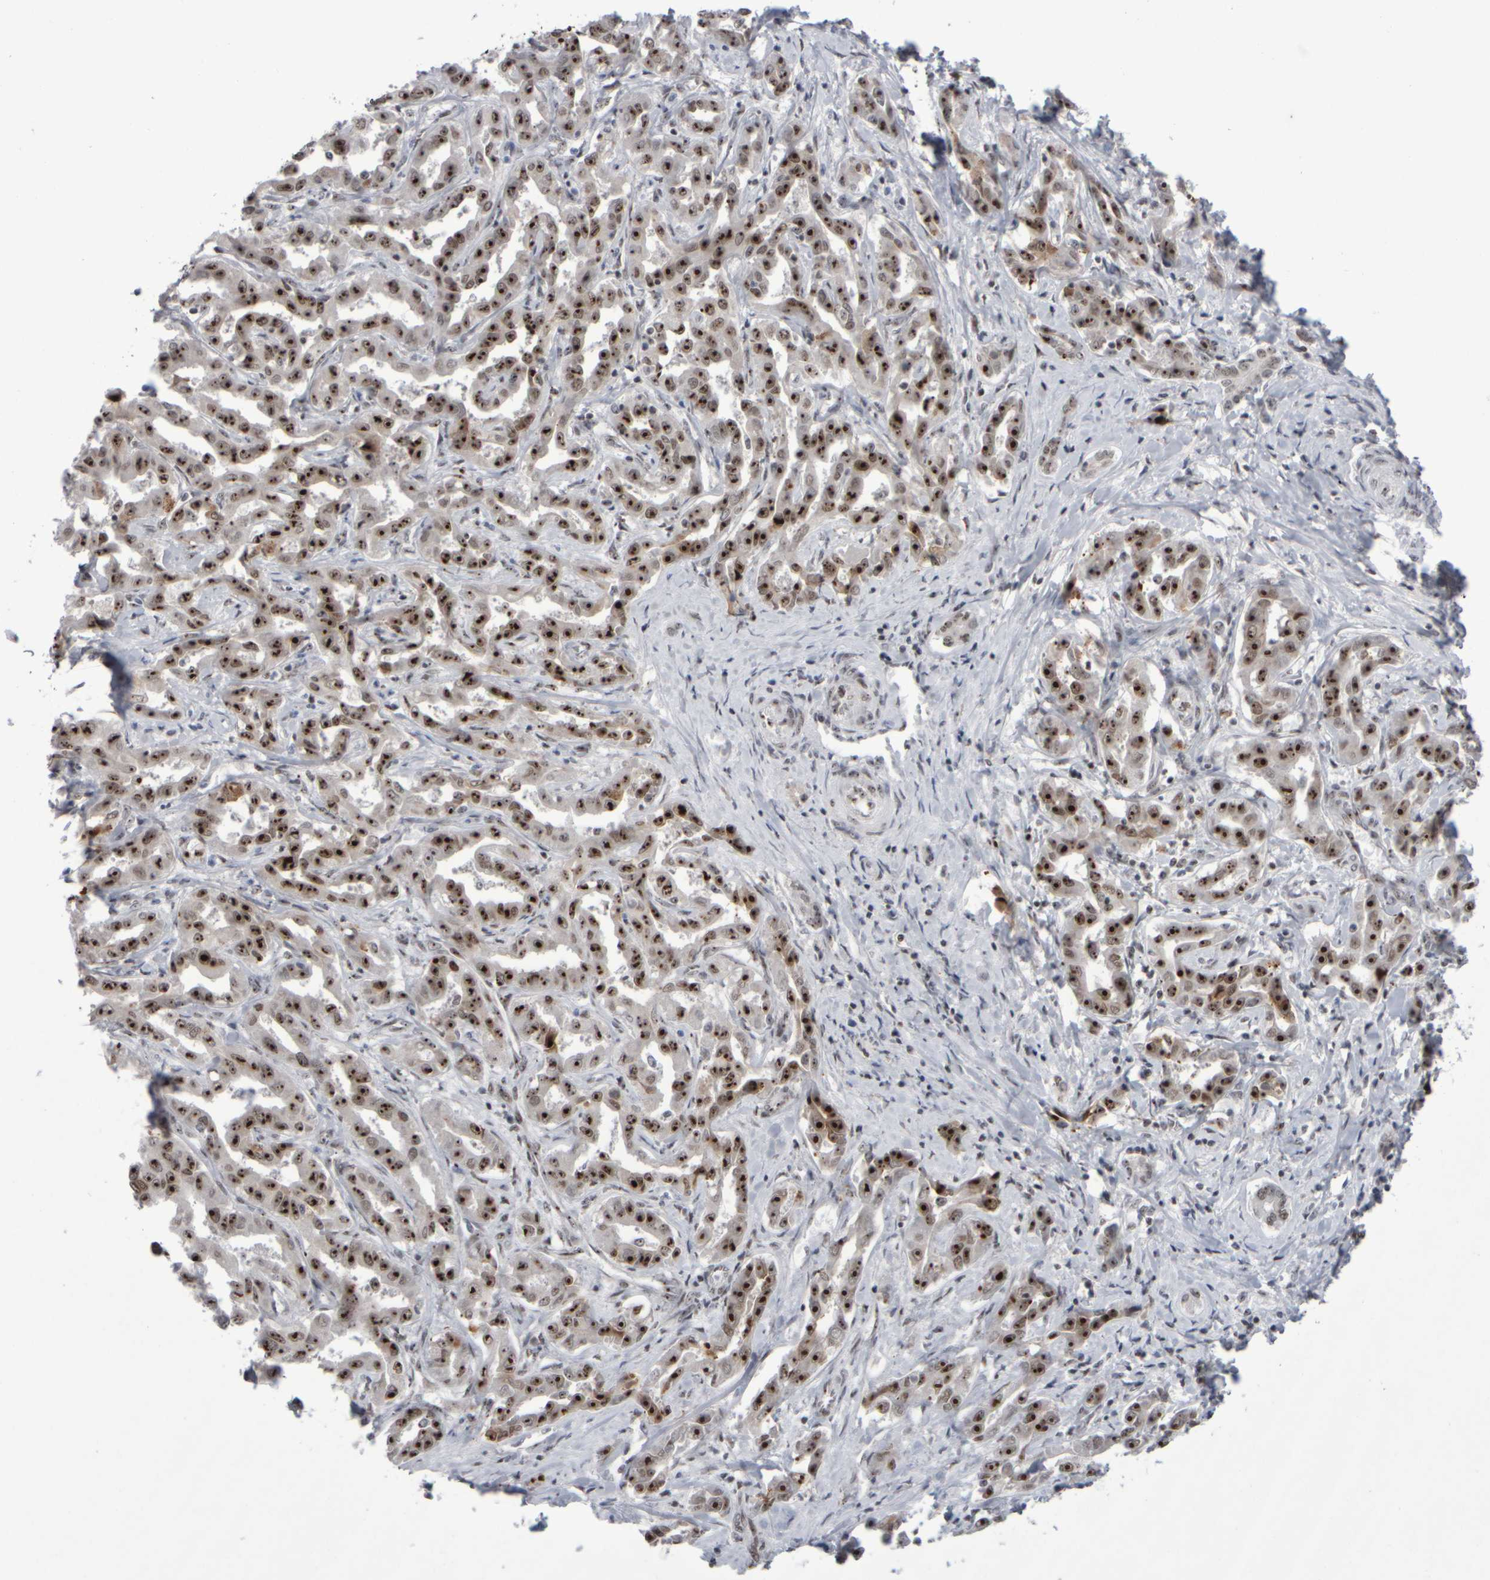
{"staining": {"intensity": "strong", "quantity": ">75%", "location": "nuclear"}, "tissue": "liver cancer", "cell_type": "Tumor cells", "image_type": "cancer", "snomed": [{"axis": "morphology", "description": "Cholangiocarcinoma"}, {"axis": "topography", "description": "Liver"}], "caption": "There is high levels of strong nuclear expression in tumor cells of liver cholangiocarcinoma, as demonstrated by immunohistochemical staining (brown color).", "gene": "SURF6", "patient": {"sex": "male", "age": 59}}